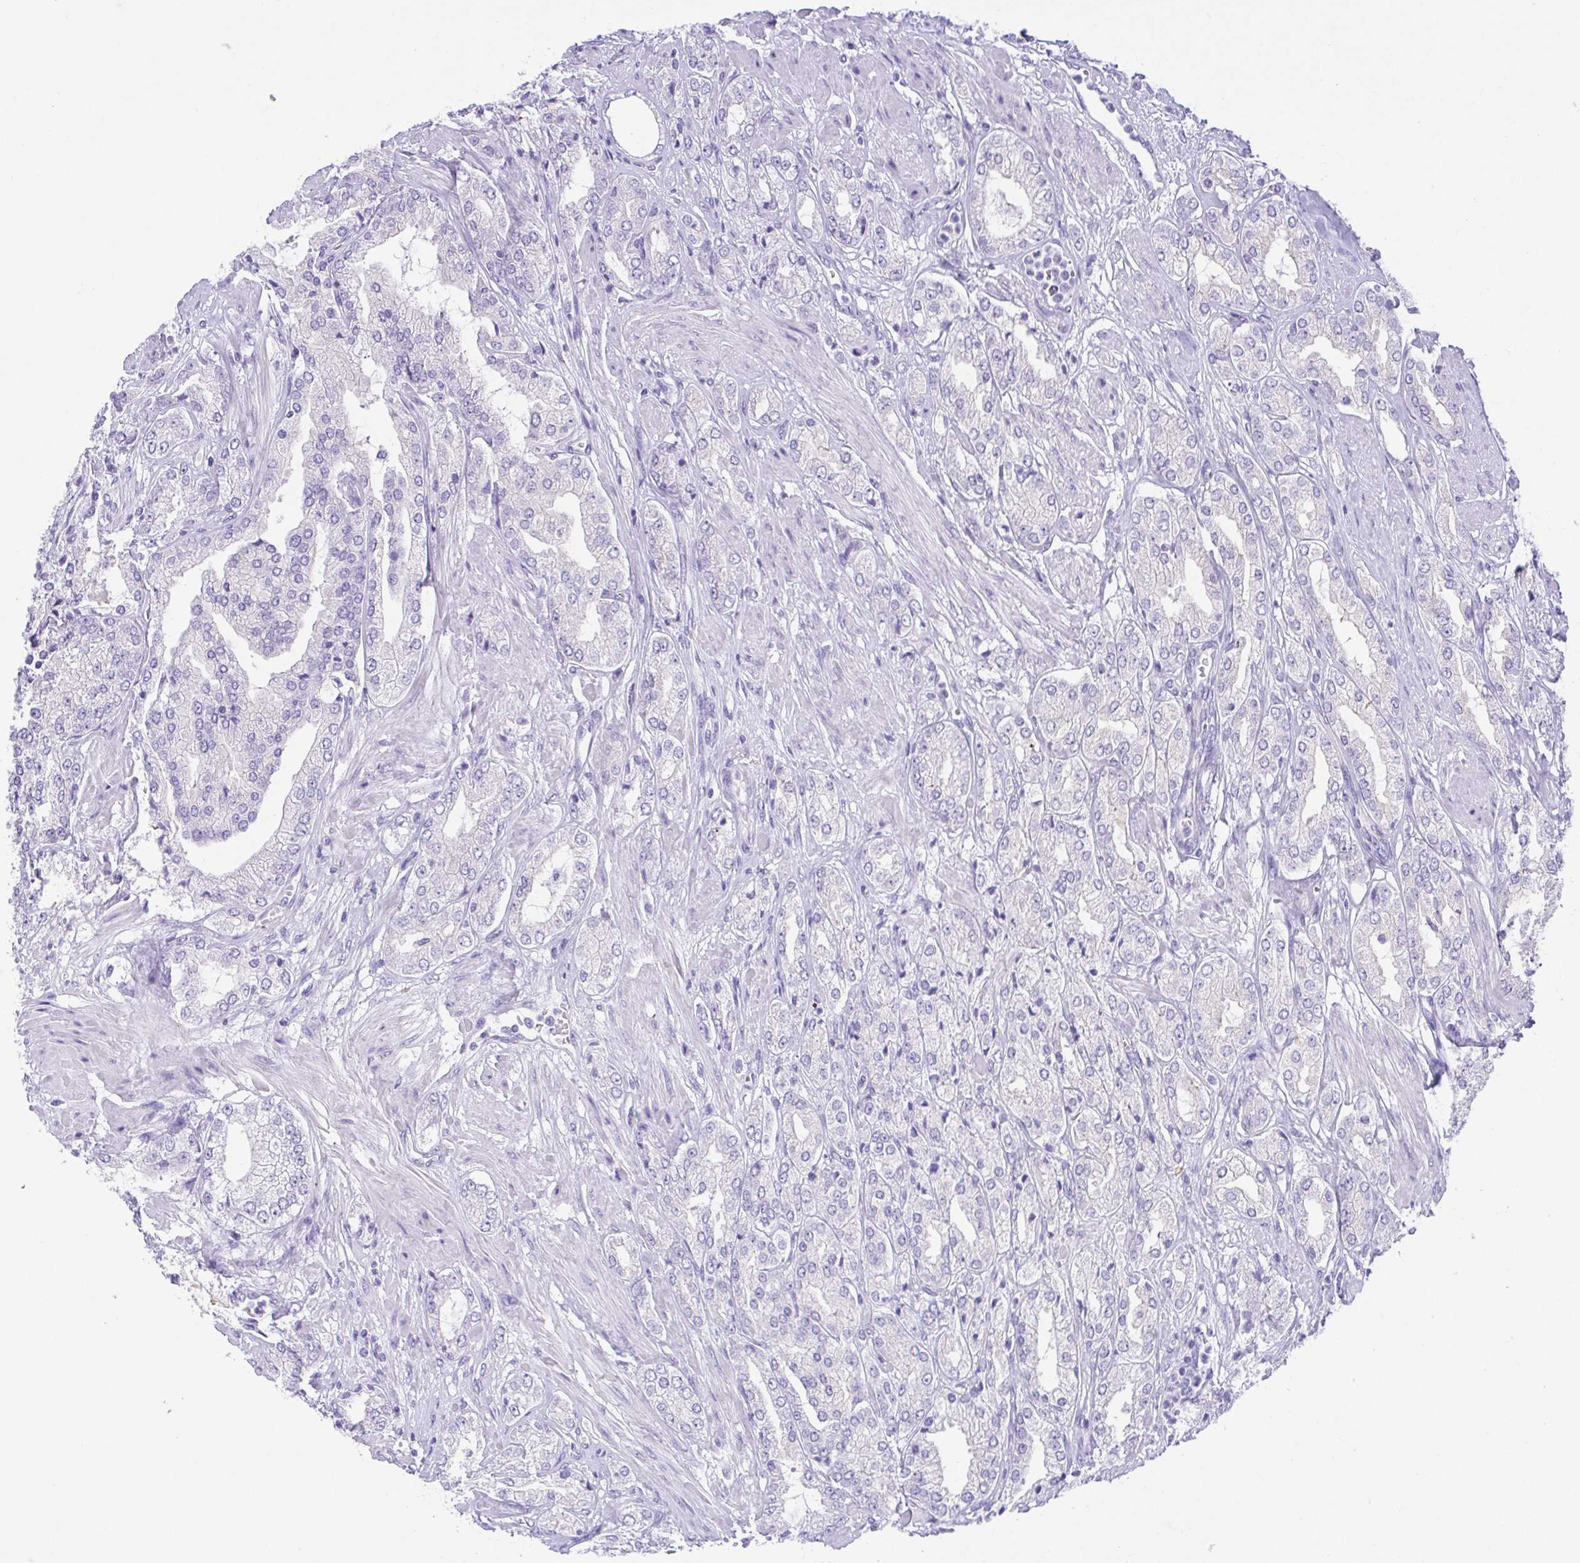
{"staining": {"intensity": "negative", "quantity": "none", "location": "none"}, "tissue": "prostate cancer", "cell_type": "Tumor cells", "image_type": "cancer", "snomed": [{"axis": "morphology", "description": "Adenocarcinoma, High grade"}, {"axis": "topography", "description": "Prostate"}], "caption": "Tumor cells show no significant staining in prostate adenocarcinoma (high-grade).", "gene": "LUZP4", "patient": {"sex": "male", "age": 68}}